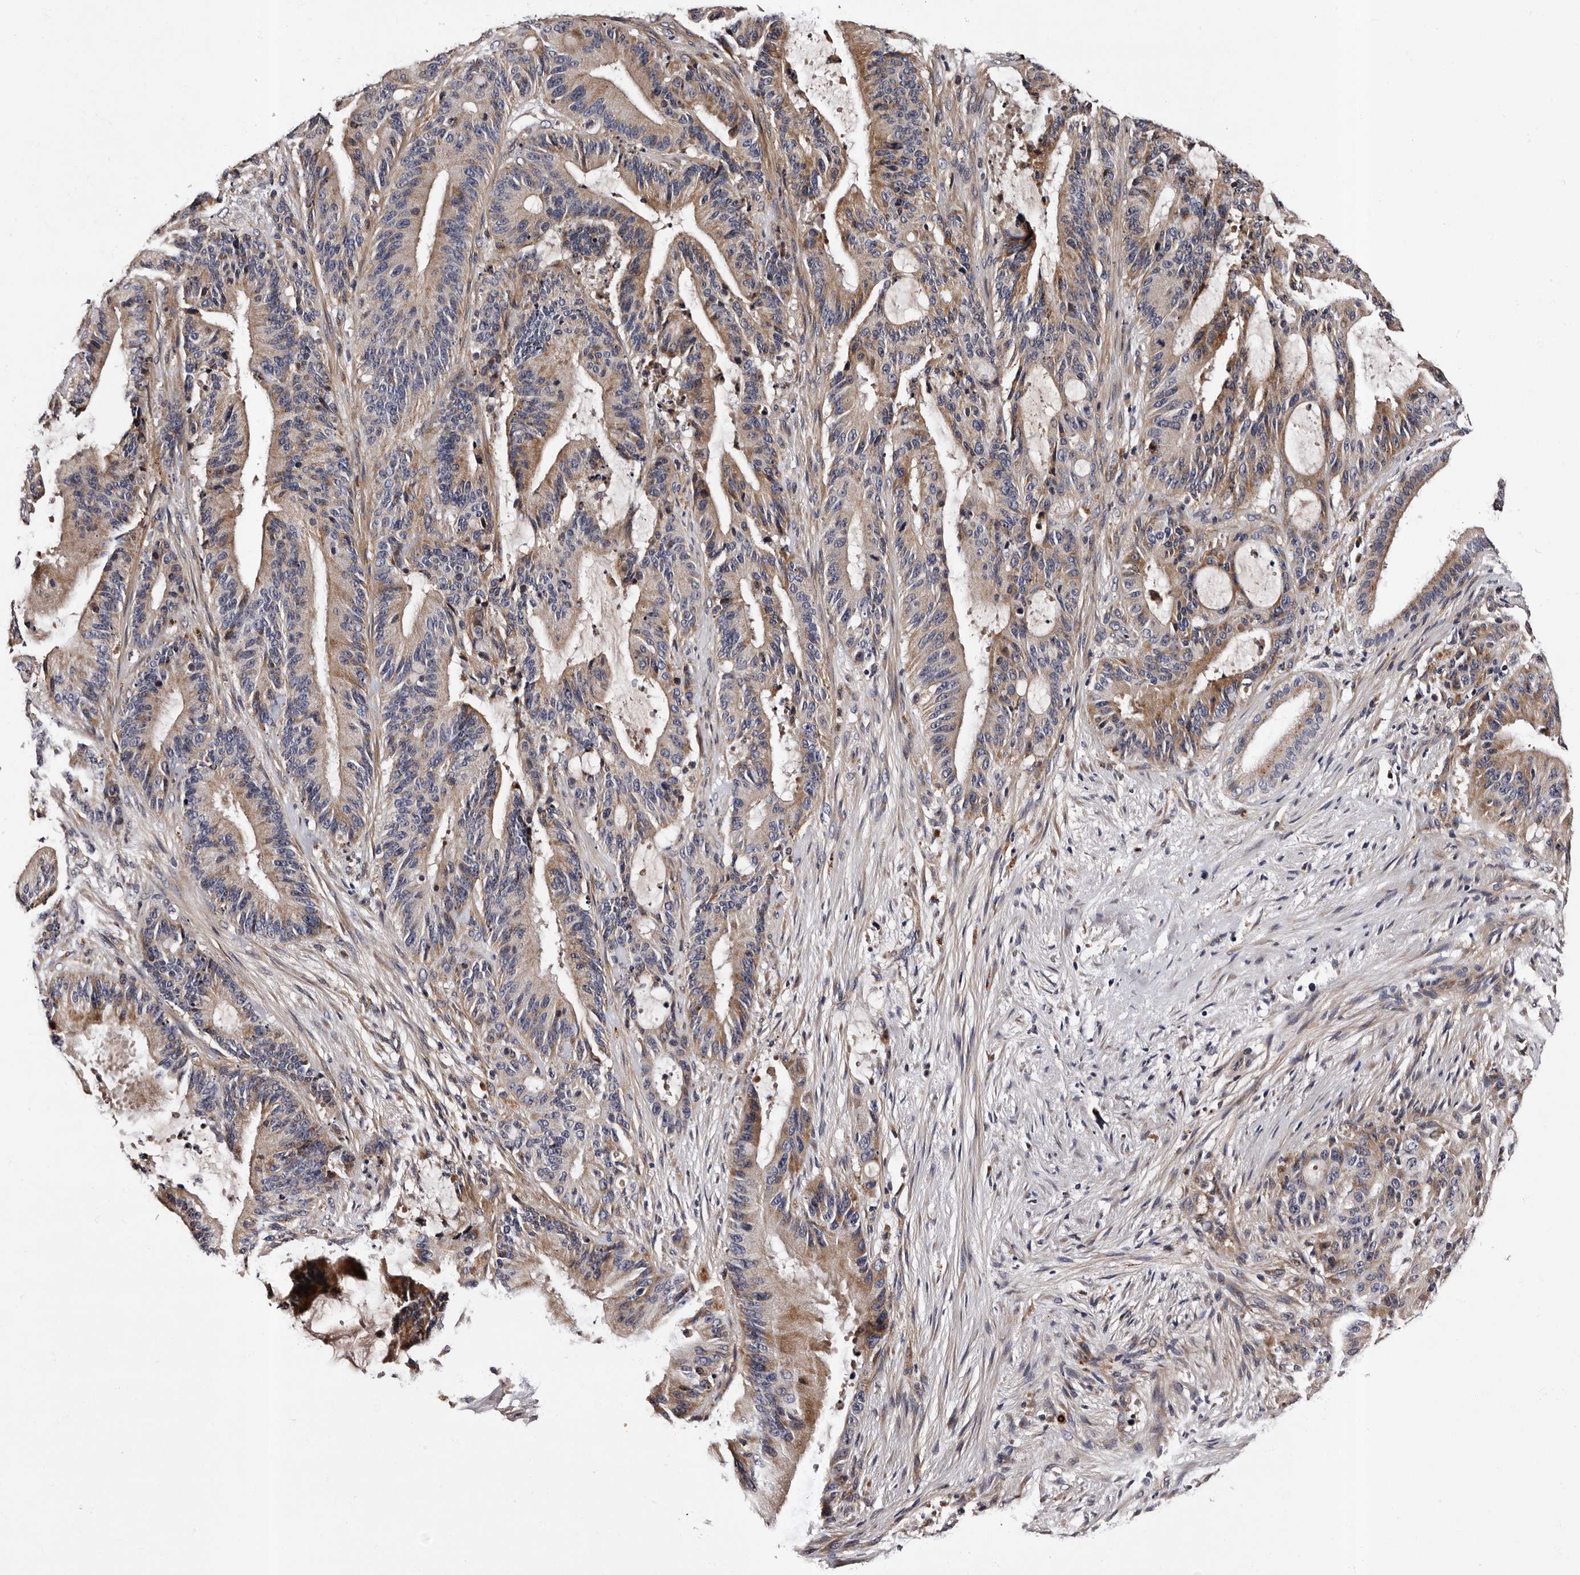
{"staining": {"intensity": "weak", "quantity": ">75%", "location": "cytoplasmic/membranous"}, "tissue": "liver cancer", "cell_type": "Tumor cells", "image_type": "cancer", "snomed": [{"axis": "morphology", "description": "Normal tissue, NOS"}, {"axis": "morphology", "description": "Cholangiocarcinoma"}, {"axis": "topography", "description": "Liver"}, {"axis": "topography", "description": "Peripheral nerve tissue"}], "caption": "Liver cholangiocarcinoma tissue reveals weak cytoplasmic/membranous positivity in about >75% of tumor cells", "gene": "ADCK5", "patient": {"sex": "female", "age": 73}}